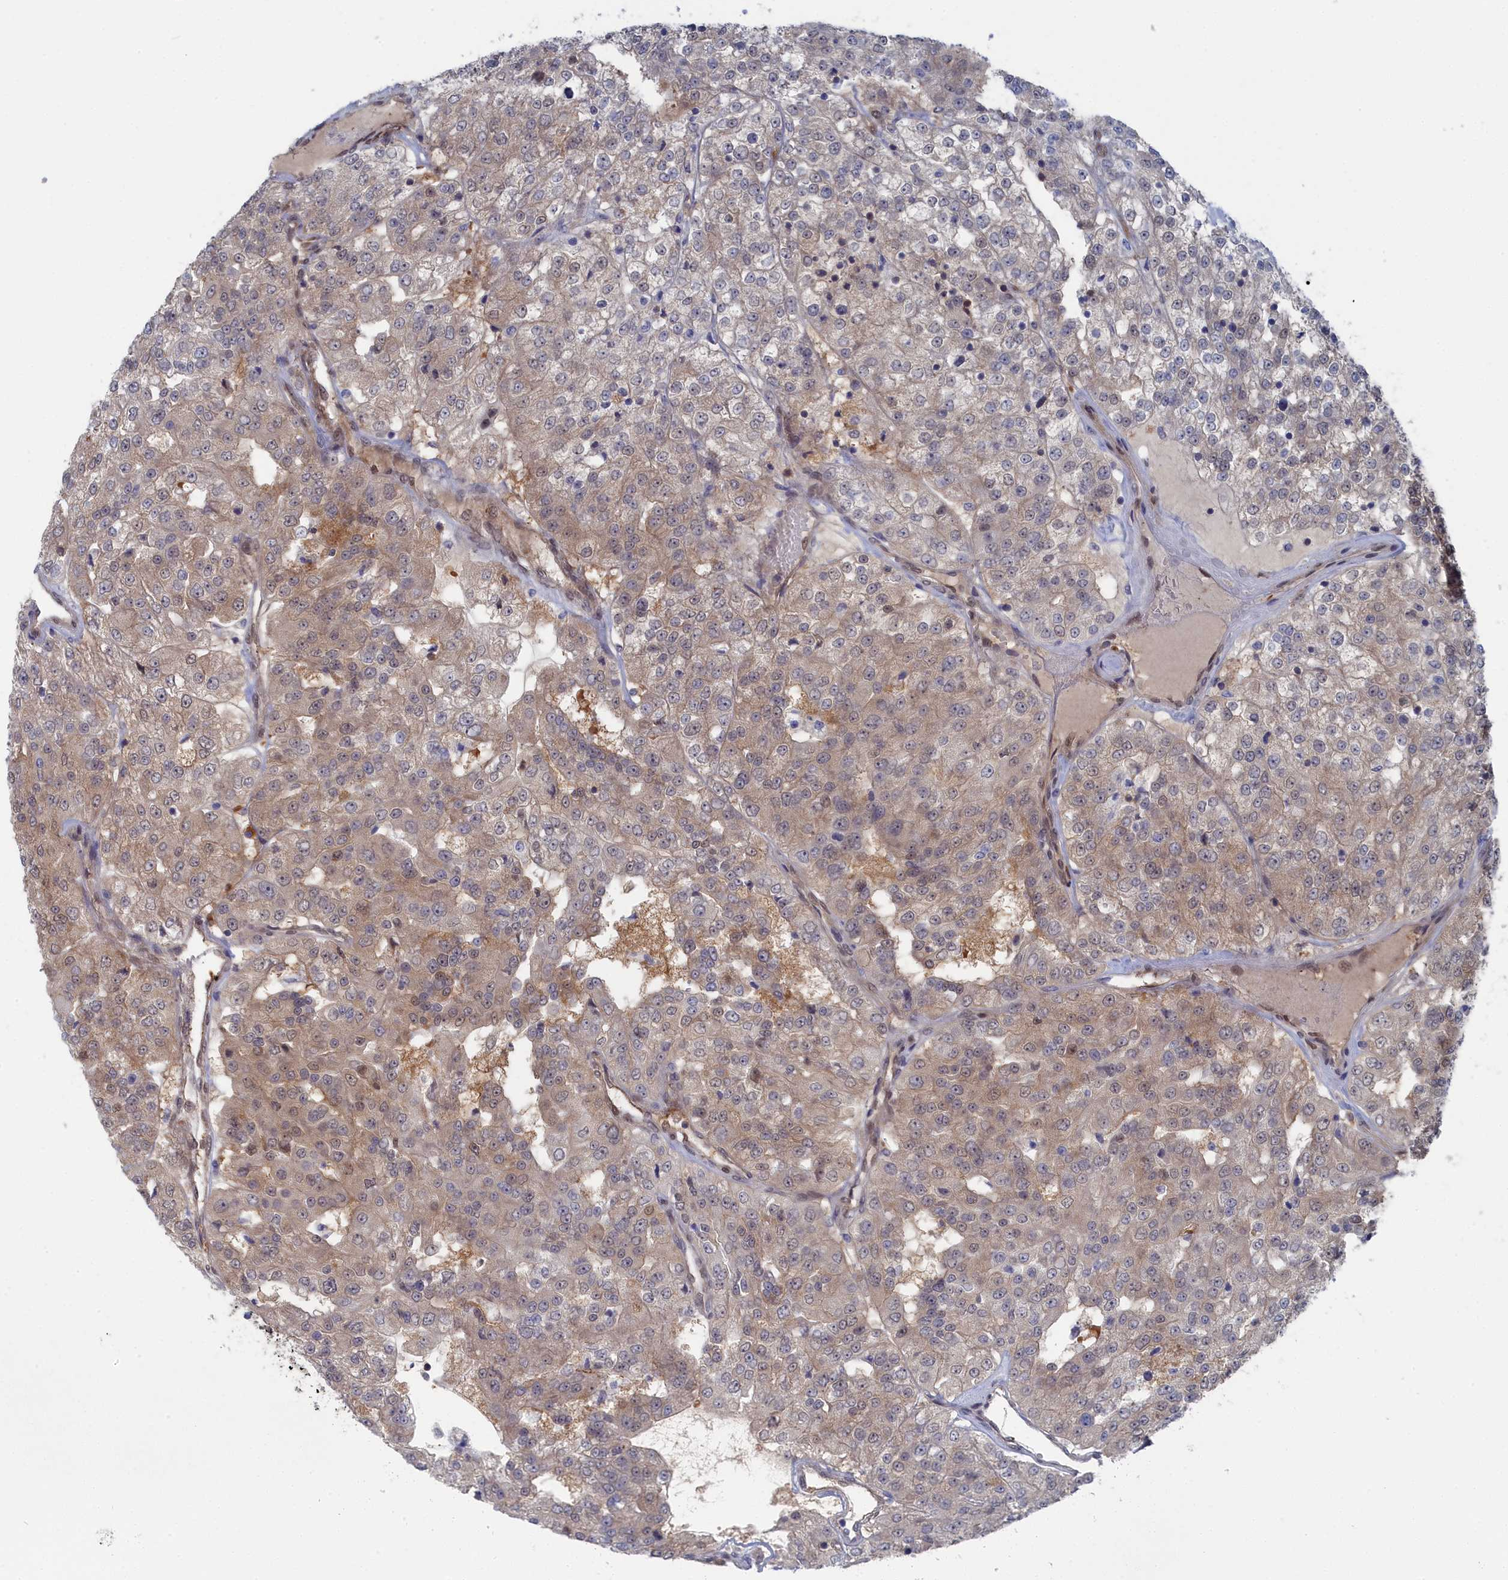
{"staining": {"intensity": "weak", "quantity": "25%-75%", "location": "cytoplasmic/membranous"}, "tissue": "renal cancer", "cell_type": "Tumor cells", "image_type": "cancer", "snomed": [{"axis": "morphology", "description": "Adenocarcinoma, NOS"}, {"axis": "topography", "description": "Kidney"}], "caption": "Tumor cells exhibit low levels of weak cytoplasmic/membranous staining in approximately 25%-75% of cells in adenocarcinoma (renal).", "gene": "IRGQ", "patient": {"sex": "female", "age": 63}}